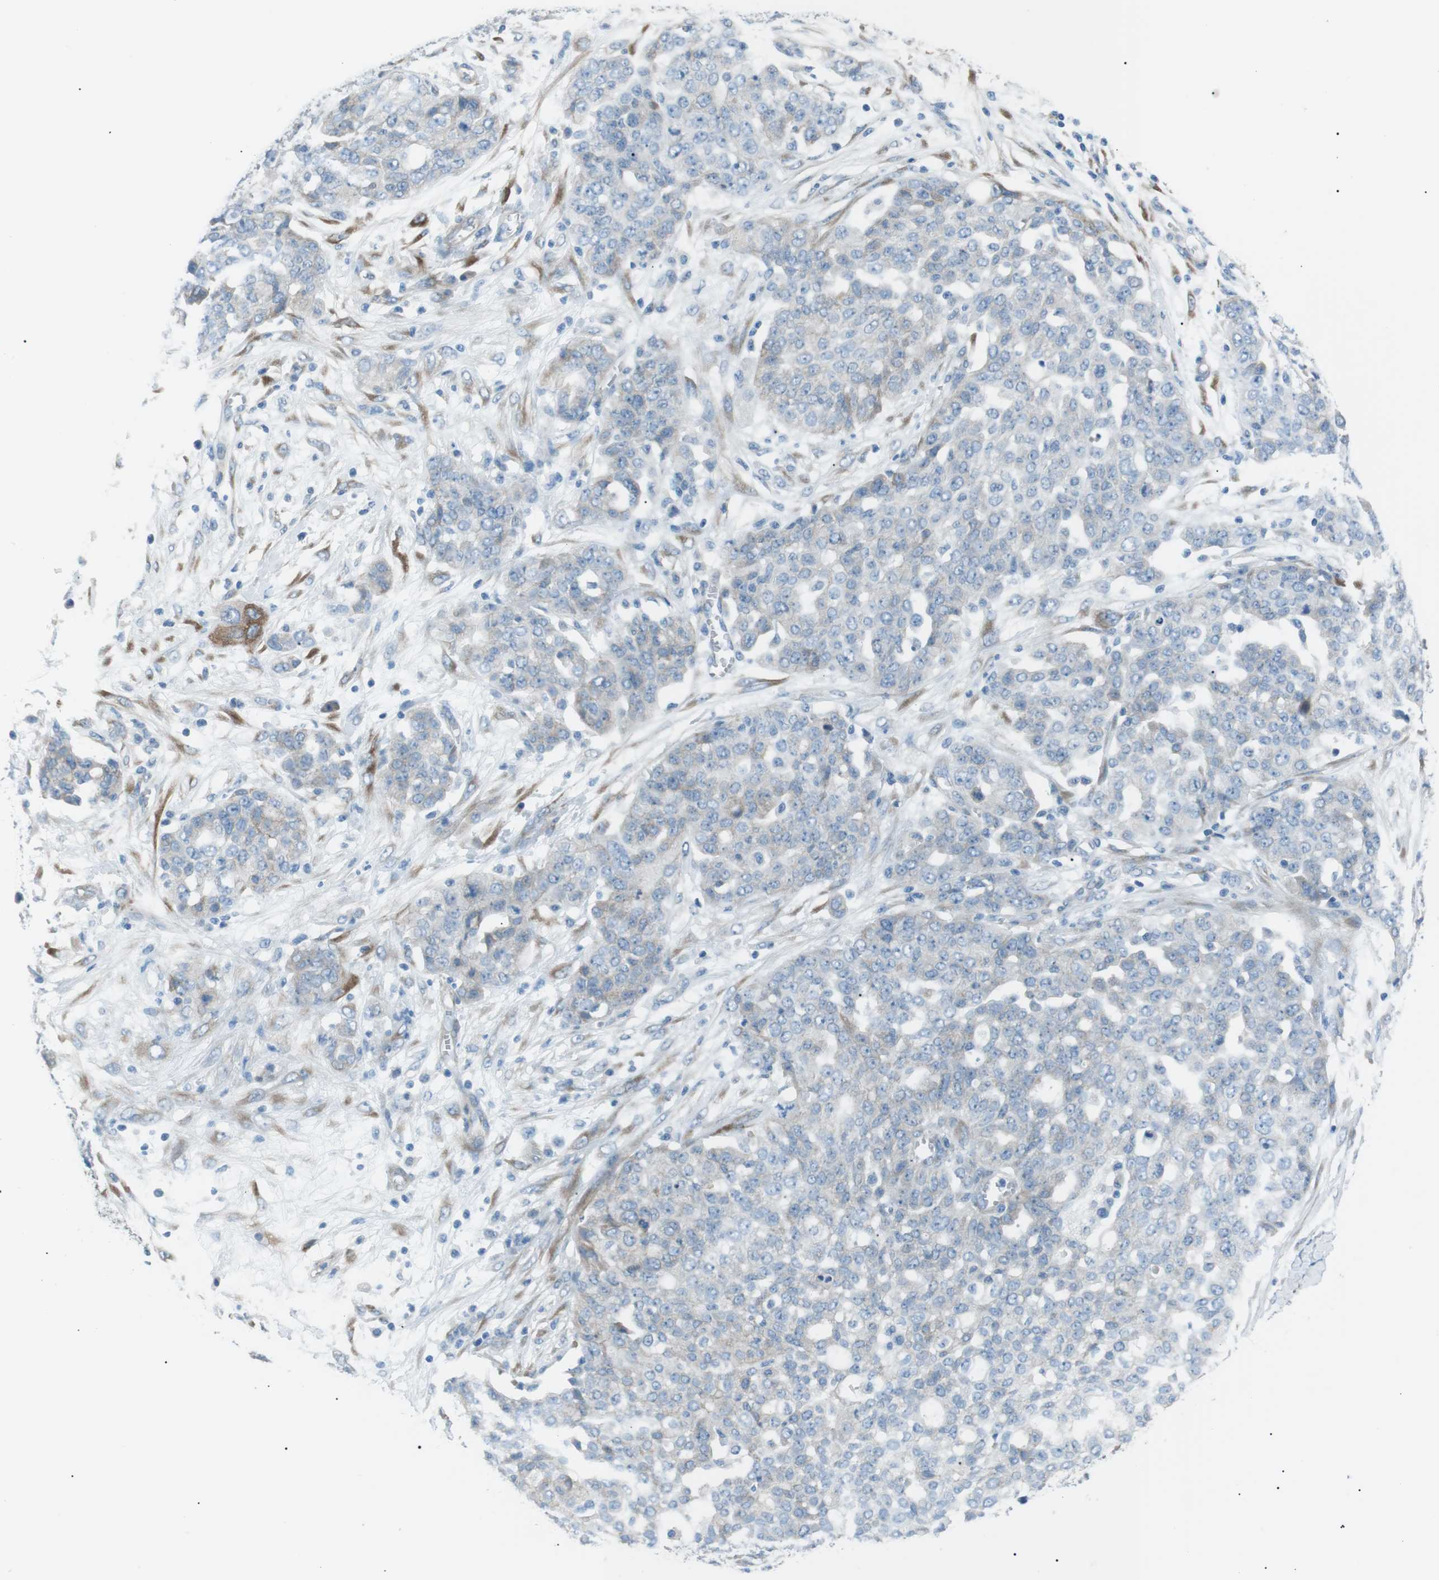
{"staining": {"intensity": "negative", "quantity": "none", "location": "none"}, "tissue": "ovarian cancer", "cell_type": "Tumor cells", "image_type": "cancer", "snomed": [{"axis": "morphology", "description": "Cystadenocarcinoma, serous, NOS"}, {"axis": "topography", "description": "Soft tissue"}, {"axis": "topography", "description": "Ovary"}], "caption": "DAB (3,3'-diaminobenzidine) immunohistochemical staining of human serous cystadenocarcinoma (ovarian) demonstrates no significant expression in tumor cells. The staining was performed using DAB to visualize the protein expression in brown, while the nuclei were stained in blue with hematoxylin (Magnification: 20x).", "gene": "MTARC2", "patient": {"sex": "female", "age": 57}}